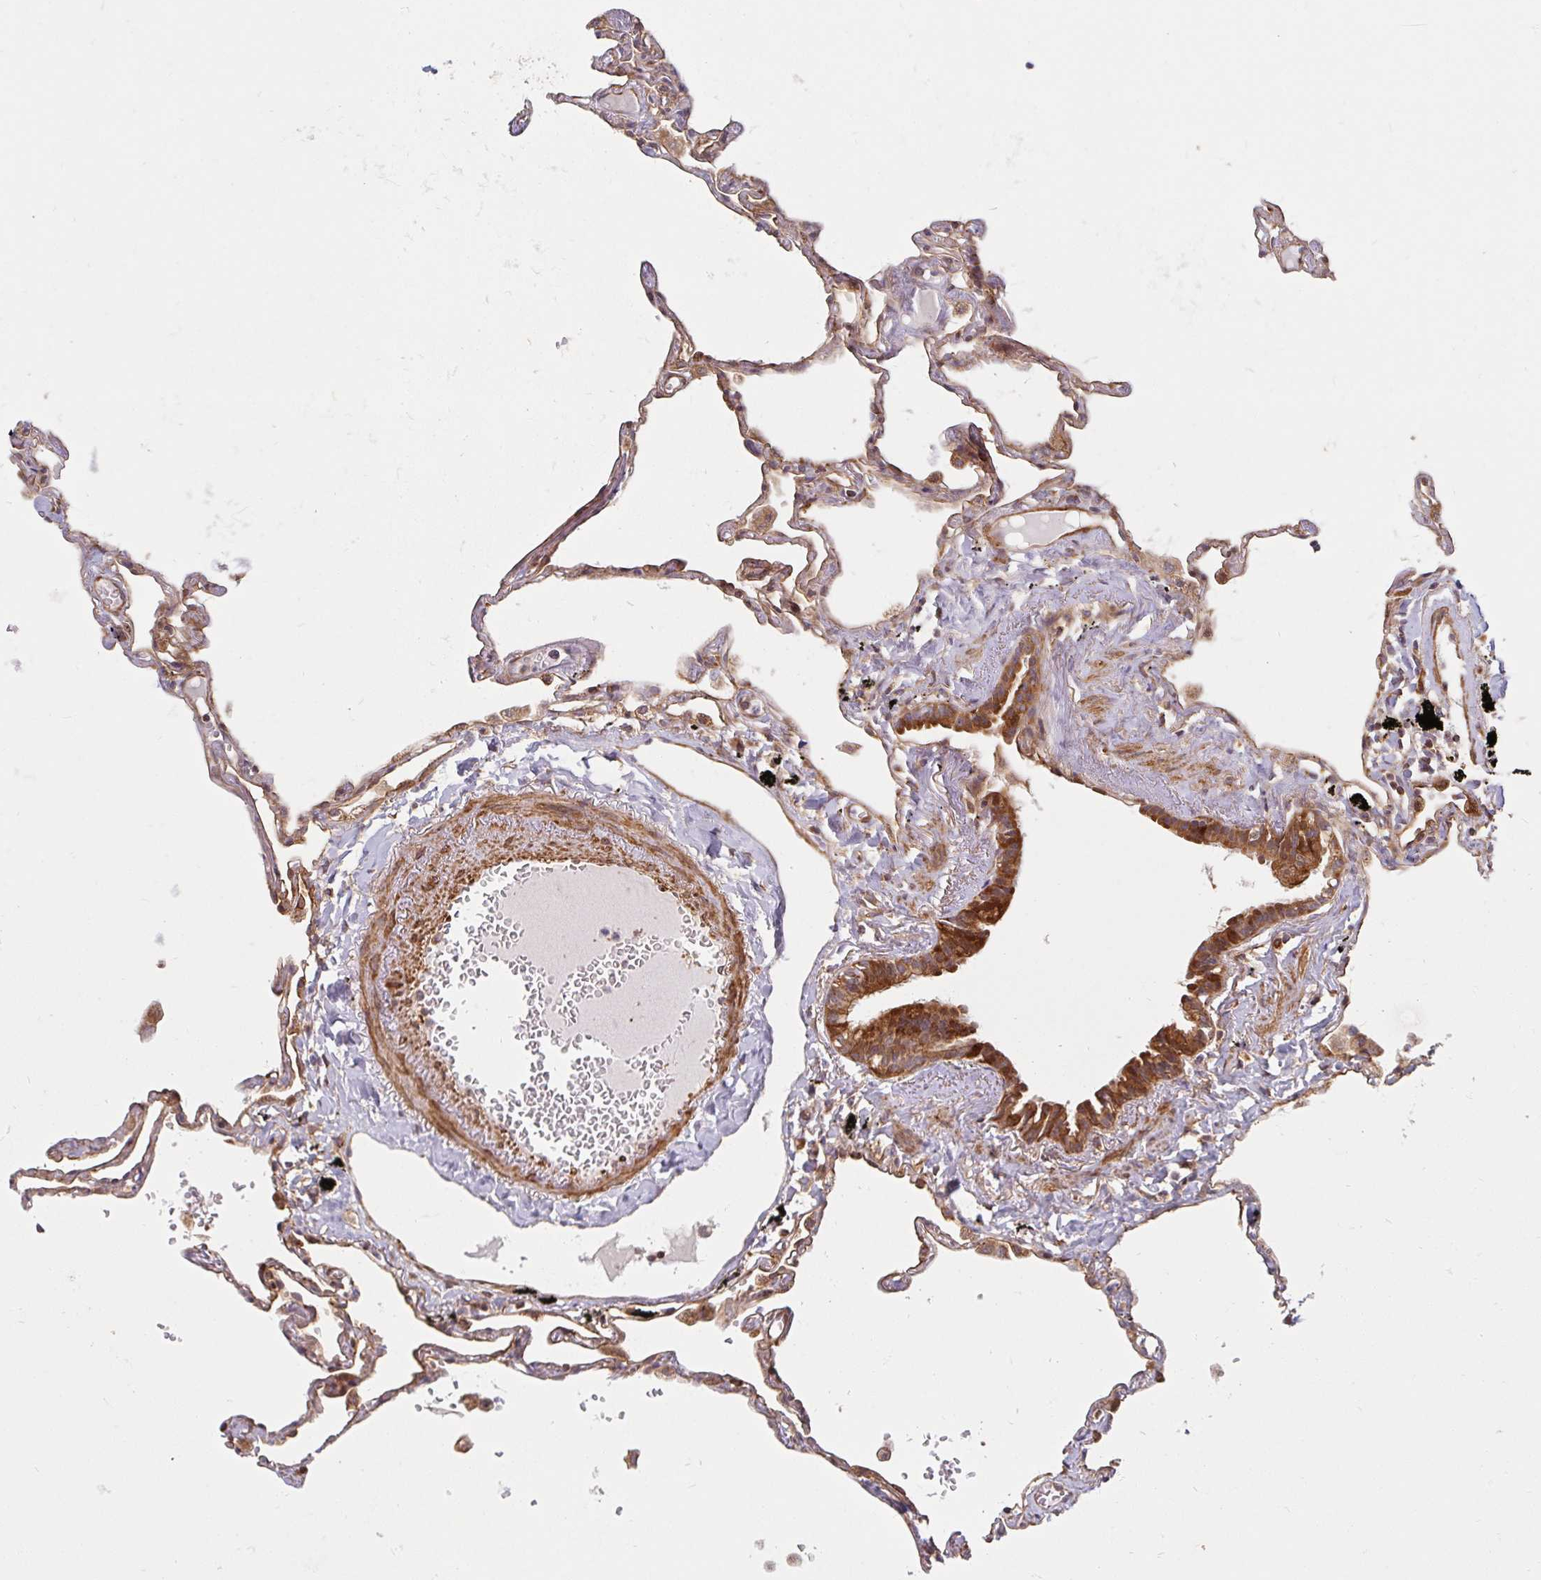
{"staining": {"intensity": "moderate", "quantity": ">75%", "location": "cytoplasmic/membranous"}, "tissue": "lung", "cell_type": "Alveolar cells", "image_type": "normal", "snomed": [{"axis": "morphology", "description": "Normal tissue, NOS"}, {"axis": "topography", "description": "Lung"}], "caption": "Moderate cytoplasmic/membranous expression for a protein is seen in approximately >75% of alveolar cells of benign lung using immunohistochemistry (IHC).", "gene": "BTF3", "patient": {"sex": "female", "age": 67}}